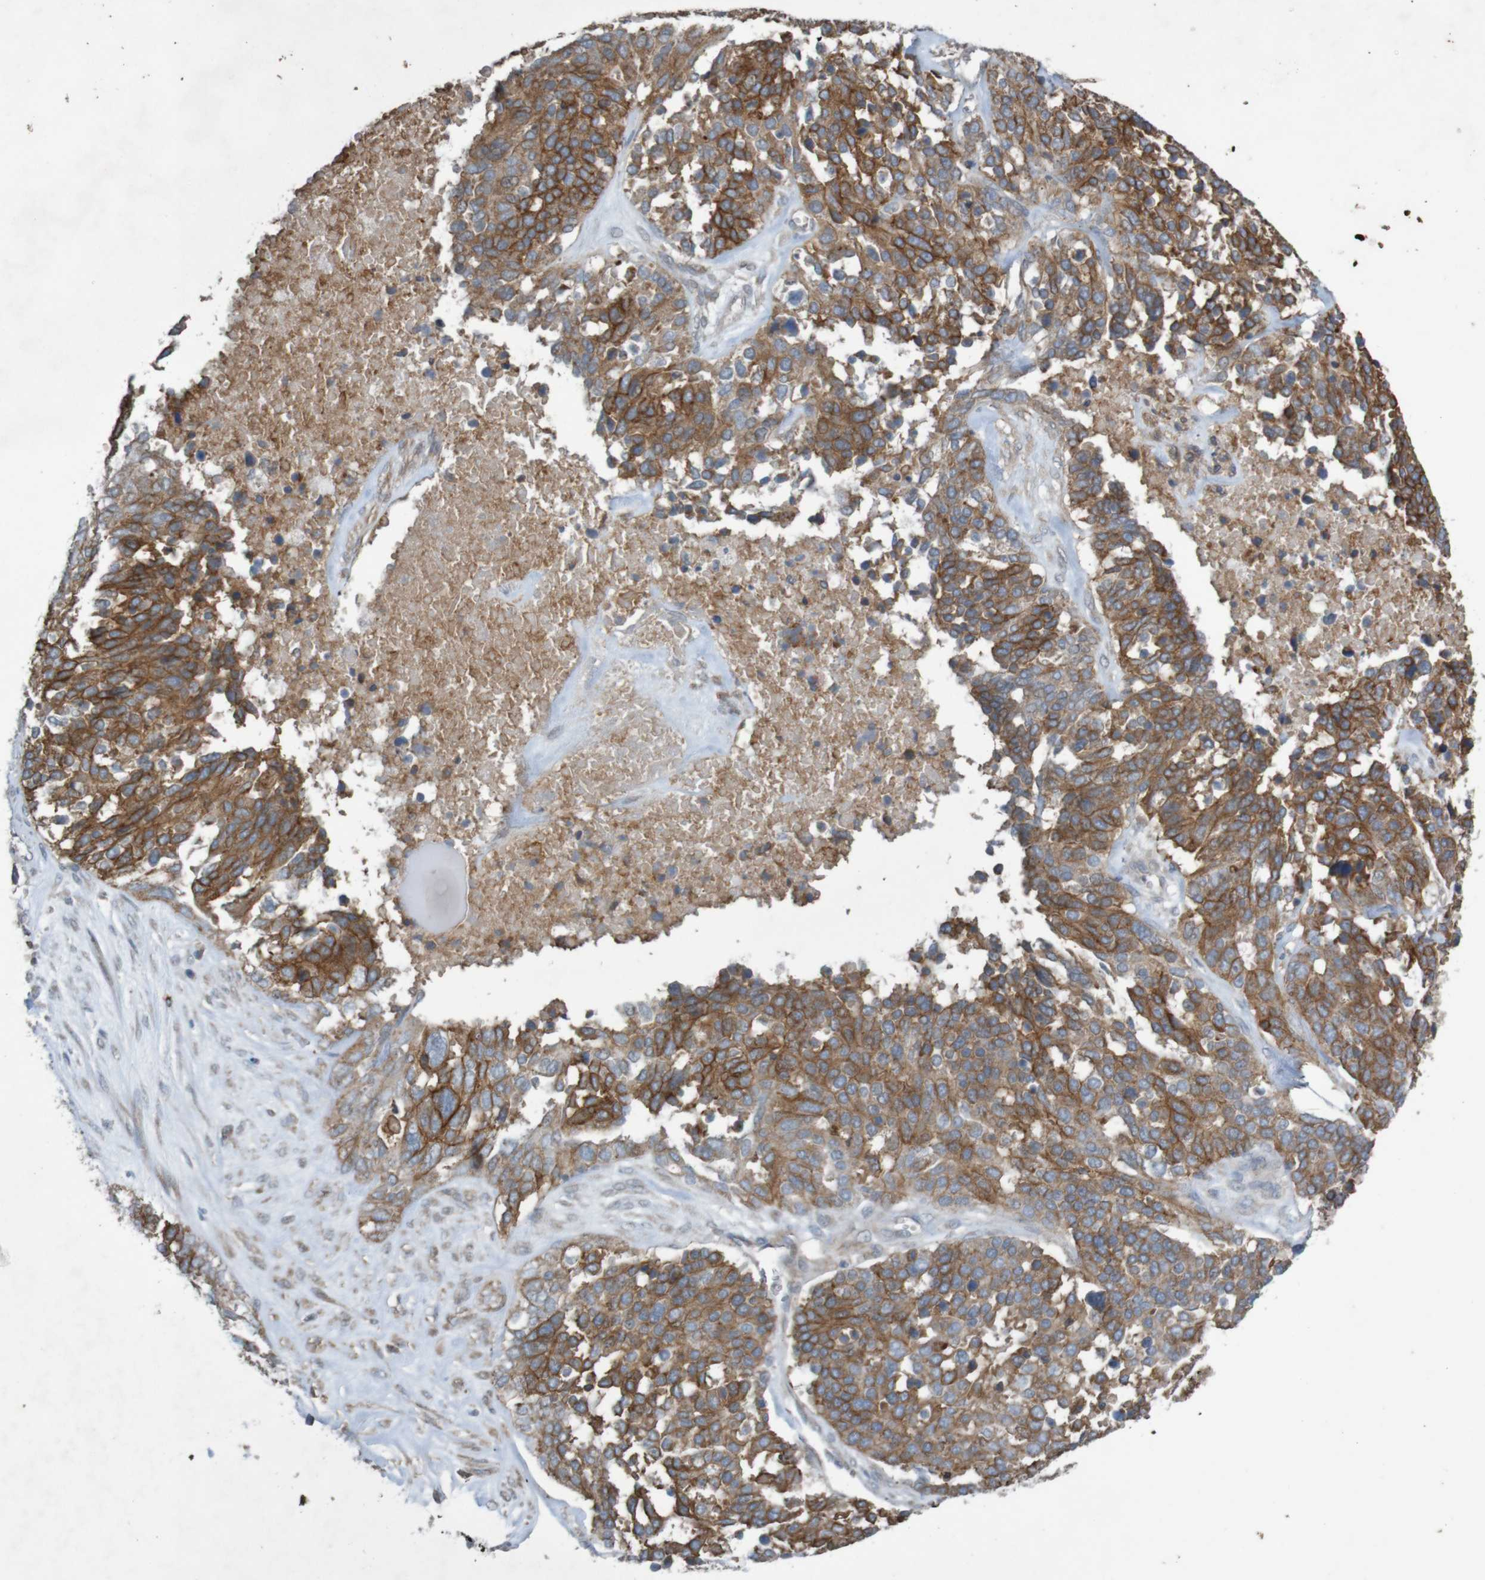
{"staining": {"intensity": "moderate", "quantity": ">75%", "location": "cytoplasmic/membranous"}, "tissue": "ovarian cancer", "cell_type": "Tumor cells", "image_type": "cancer", "snomed": [{"axis": "morphology", "description": "Cystadenocarcinoma, serous, NOS"}, {"axis": "topography", "description": "Ovary"}], "caption": "IHC of human serous cystadenocarcinoma (ovarian) shows medium levels of moderate cytoplasmic/membranous expression in approximately >75% of tumor cells.", "gene": "B3GAT2", "patient": {"sex": "female", "age": 44}}